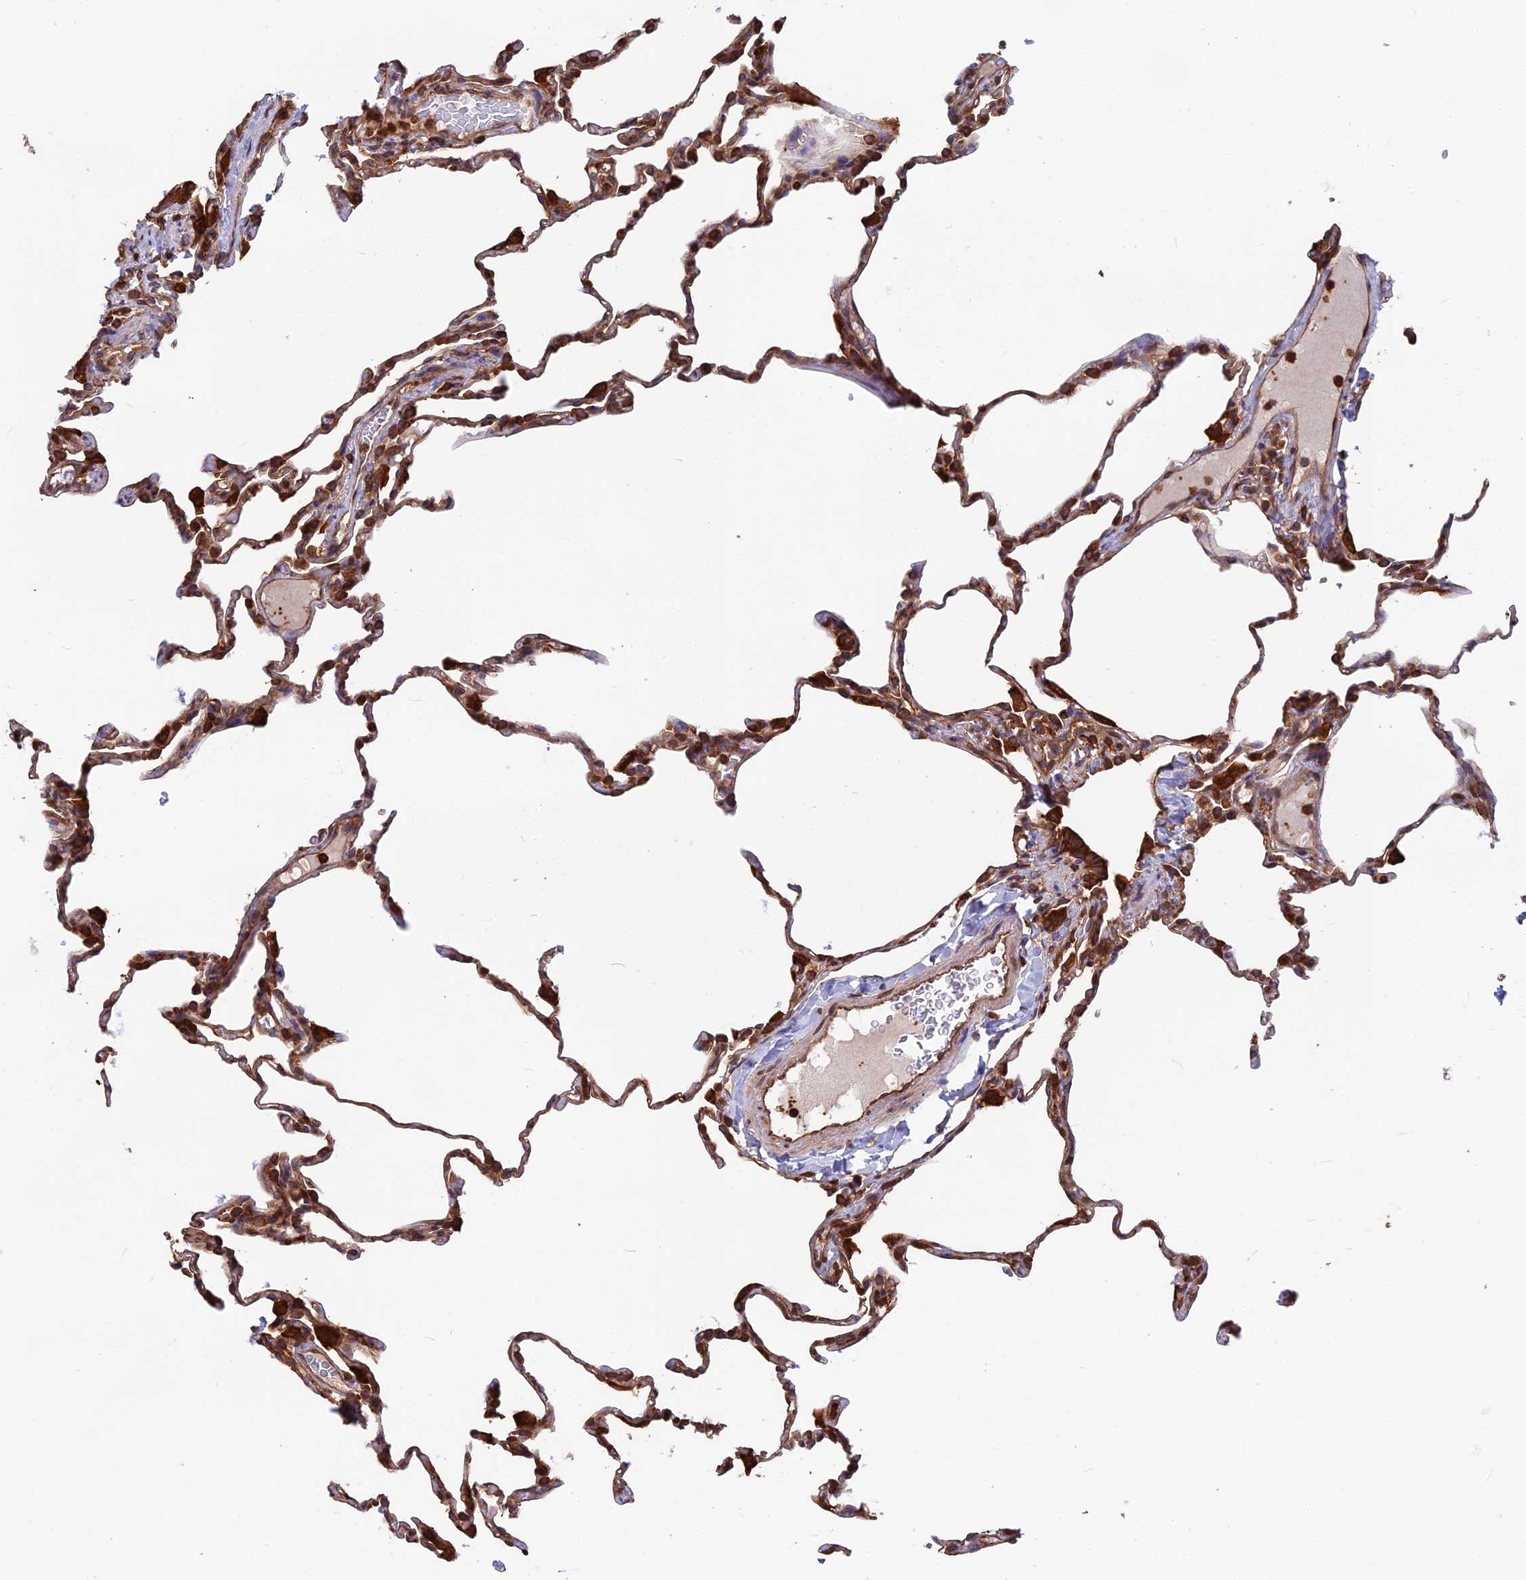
{"staining": {"intensity": "strong", "quantity": "25%-75%", "location": "cytoplasmic/membranous"}, "tissue": "lung", "cell_type": "Alveolar cells", "image_type": "normal", "snomed": [{"axis": "morphology", "description": "Normal tissue, NOS"}, {"axis": "topography", "description": "Lung"}], "caption": "Immunohistochemistry photomicrograph of benign lung: lung stained using immunohistochemistry displays high levels of strong protein expression localized specifically in the cytoplasmic/membranous of alveolar cells, appearing as a cytoplasmic/membranous brown color.", "gene": "WDR1", "patient": {"sex": "male", "age": 20}}